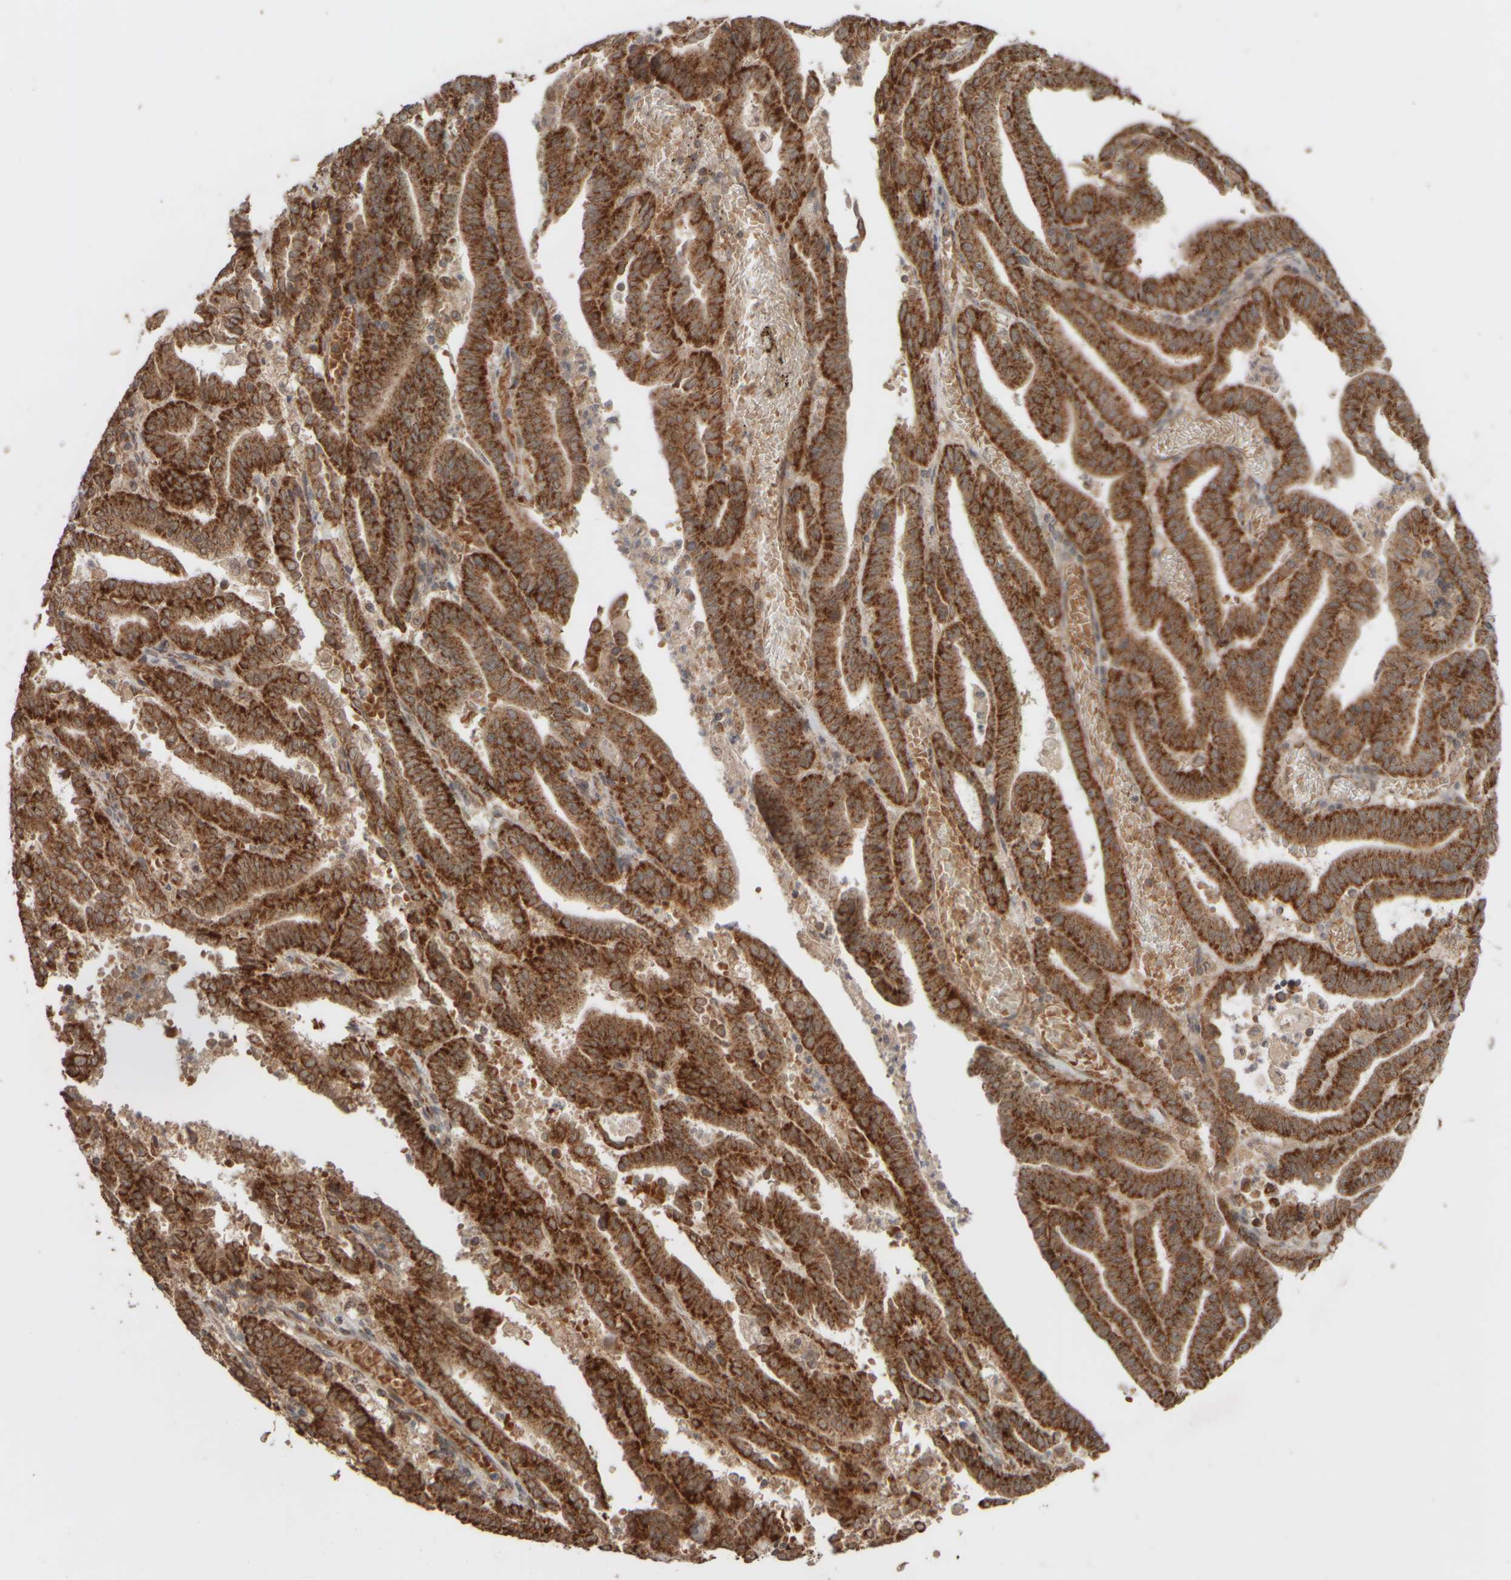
{"staining": {"intensity": "strong", "quantity": ">75%", "location": "cytoplasmic/membranous"}, "tissue": "endometrial cancer", "cell_type": "Tumor cells", "image_type": "cancer", "snomed": [{"axis": "morphology", "description": "Adenocarcinoma, NOS"}, {"axis": "topography", "description": "Uterus"}], "caption": "Endometrial cancer (adenocarcinoma) stained with DAB (3,3'-diaminobenzidine) IHC exhibits high levels of strong cytoplasmic/membranous staining in approximately >75% of tumor cells. (IHC, brightfield microscopy, high magnification).", "gene": "EIF2B3", "patient": {"sex": "female", "age": 83}}